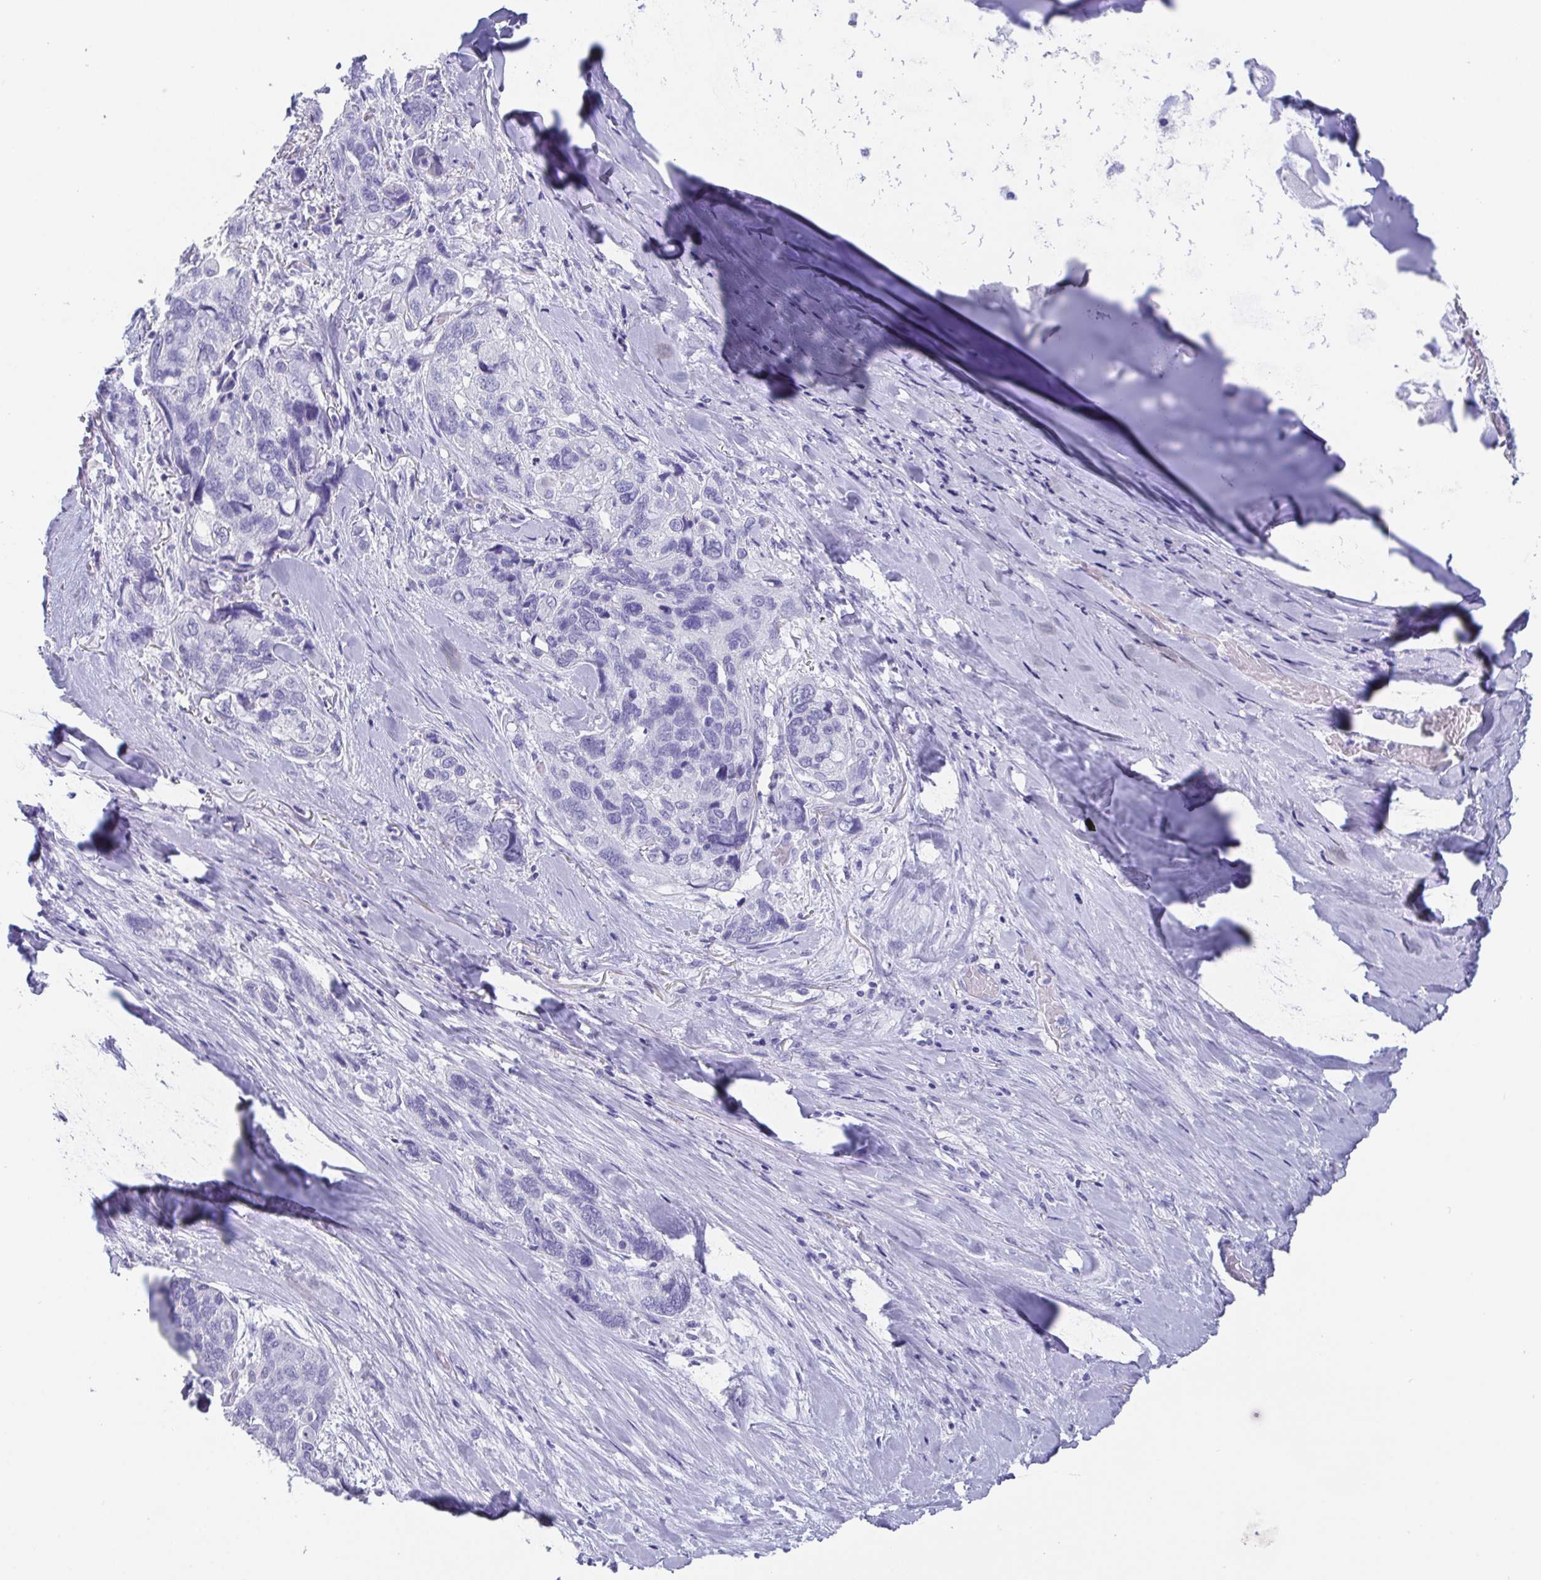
{"staining": {"intensity": "negative", "quantity": "none", "location": "none"}, "tissue": "lung cancer", "cell_type": "Tumor cells", "image_type": "cancer", "snomed": [{"axis": "morphology", "description": "Squamous cell carcinoma, NOS"}, {"axis": "morphology", "description": "Squamous cell carcinoma, metastatic, NOS"}, {"axis": "topography", "description": "Lymph node"}, {"axis": "topography", "description": "Lung"}], "caption": "Immunohistochemical staining of human lung squamous cell carcinoma demonstrates no significant expression in tumor cells.", "gene": "SCGN", "patient": {"sex": "male", "age": 41}}